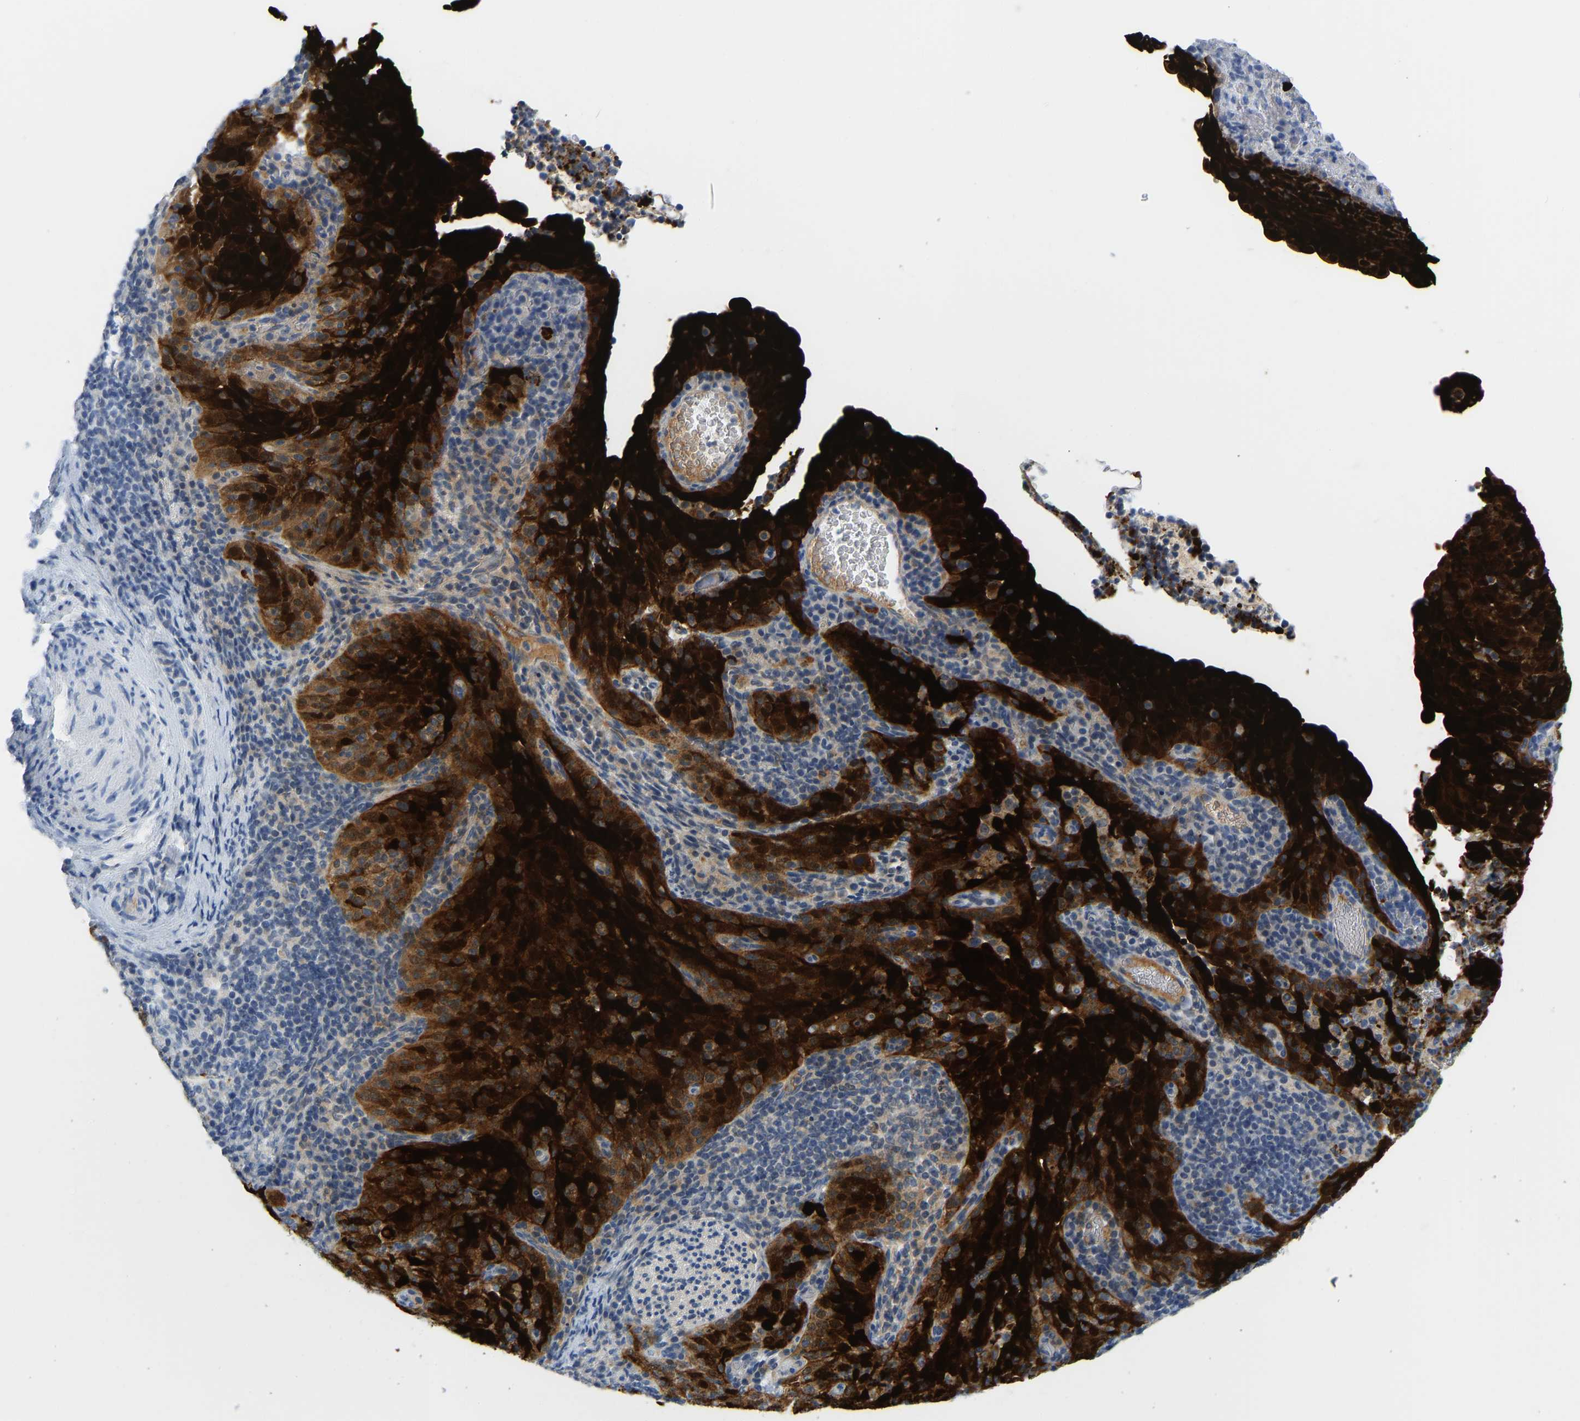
{"staining": {"intensity": "strong", "quantity": ">75%", "location": "cytoplasmic/membranous"}, "tissue": "cervical cancer", "cell_type": "Tumor cells", "image_type": "cancer", "snomed": [{"axis": "morphology", "description": "Squamous cell carcinoma, NOS"}, {"axis": "topography", "description": "Cervix"}], "caption": "Immunohistochemistry (DAB (3,3'-diaminobenzidine)) staining of human cervical cancer shows strong cytoplasmic/membranous protein expression in approximately >75% of tumor cells. Immunohistochemistry (ihc) stains the protein in brown and the nuclei are stained blue.", "gene": "SERPINB3", "patient": {"sex": "female", "age": 51}}